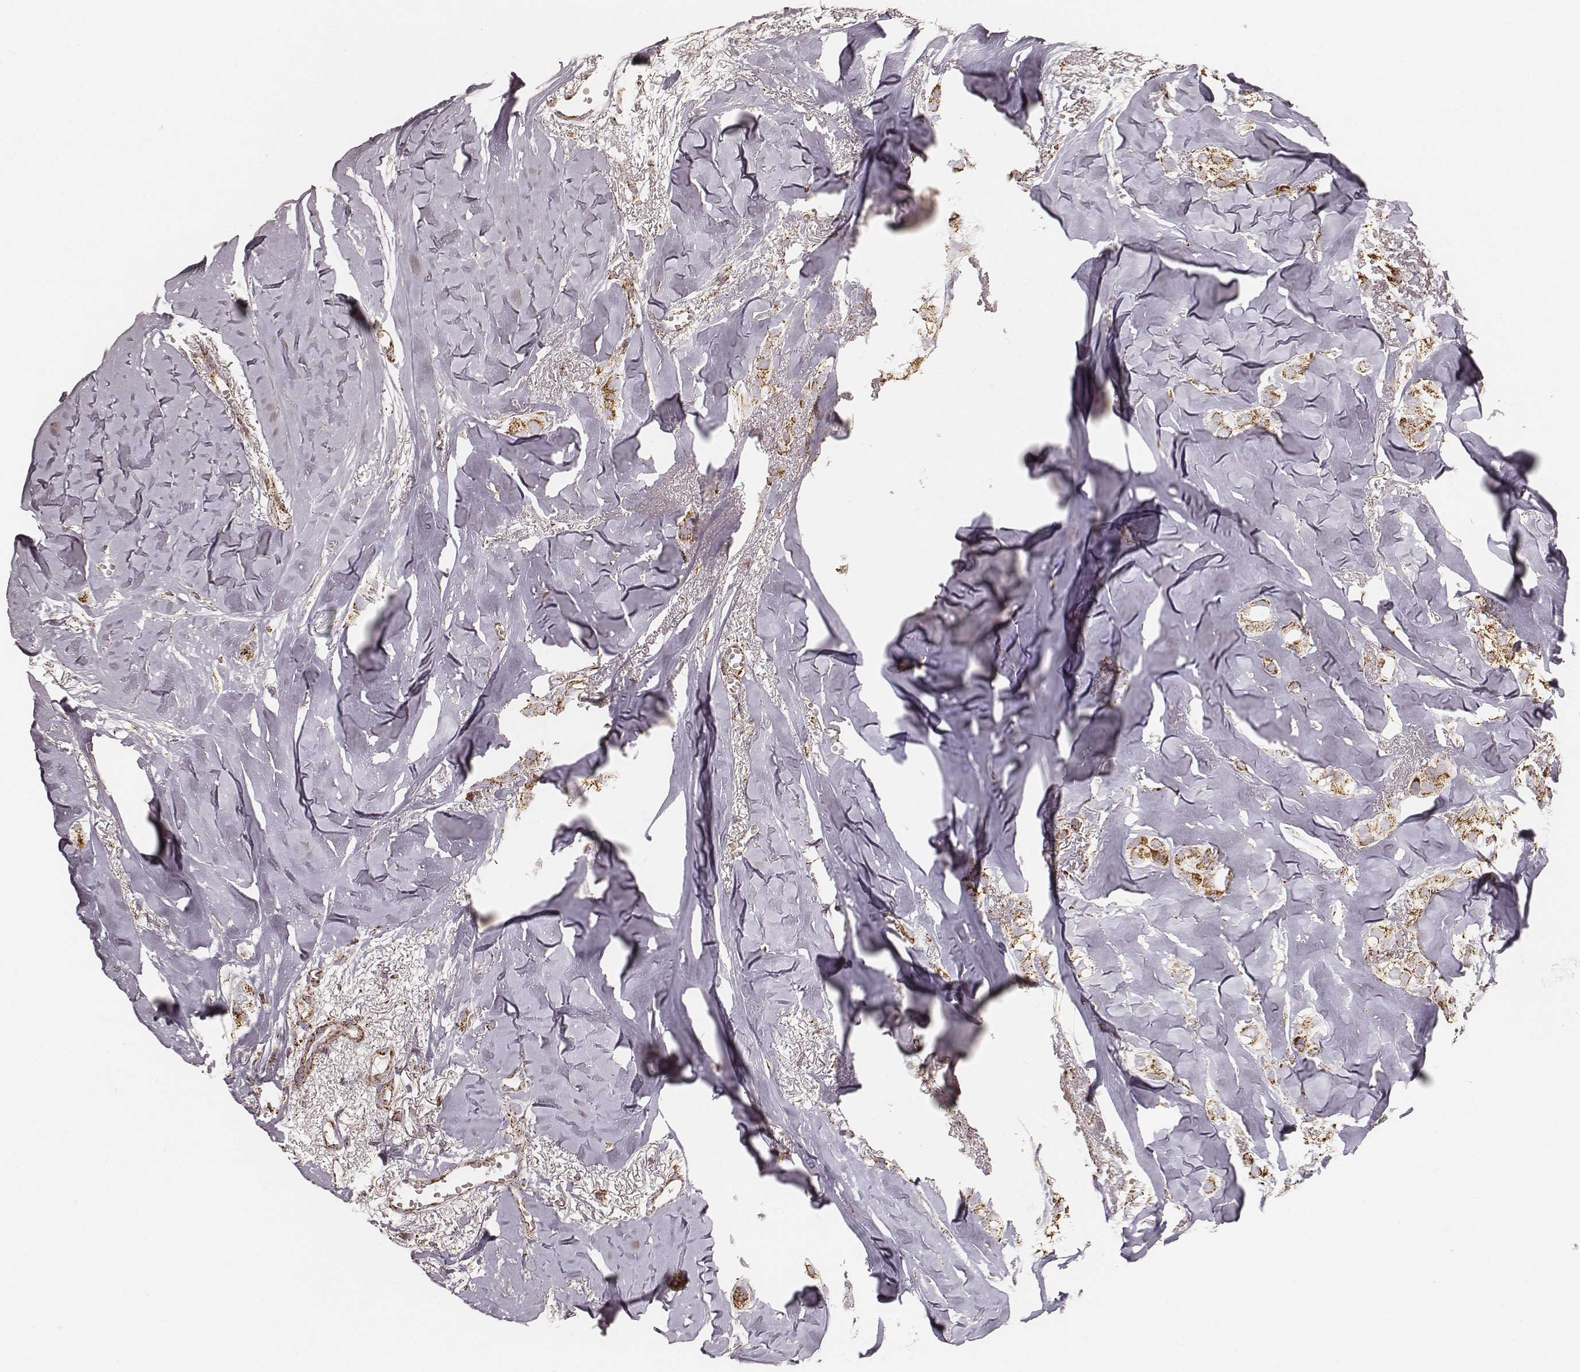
{"staining": {"intensity": "strong", "quantity": ">75%", "location": "cytoplasmic/membranous"}, "tissue": "breast cancer", "cell_type": "Tumor cells", "image_type": "cancer", "snomed": [{"axis": "morphology", "description": "Duct carcinoma"}, {"axis": "topography", "description": "Breast"}], "caption": "Tumor cells demonstrate high levels of strong cytoplasmic/membranous expression in about >75% of cells in human infiltrating ductal carcinoma (breast). The protein of interest is stained brown, and the nuclei are stained in blue (DAB (3,3'-diaminobenzidine) IHC with brightfield microscopy, high magnification).", "gene": "CS", "patient": {"sex": "female", "age": 85}}